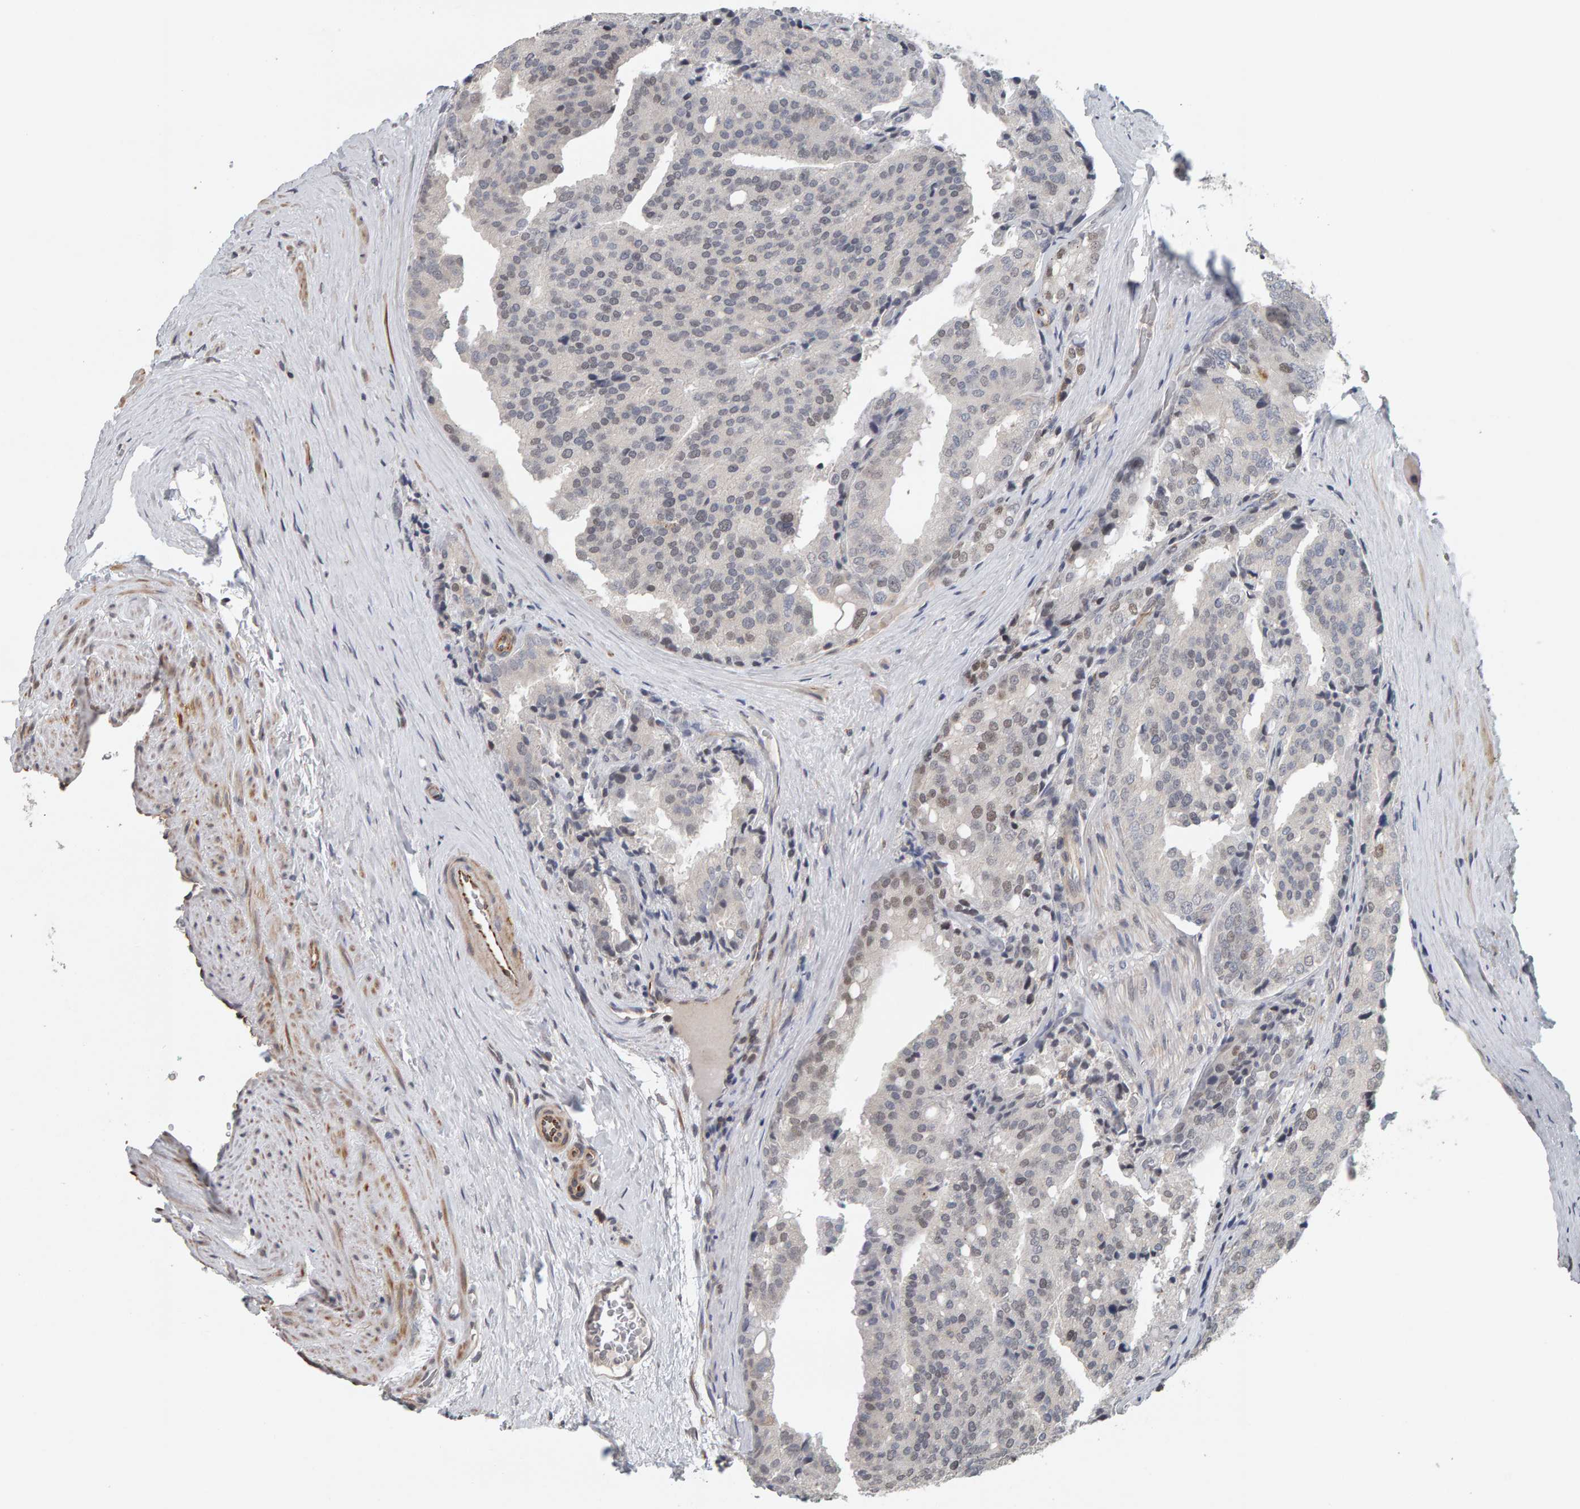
{"staining": {"intensity": "negative", "quantity": "none", "location": "none"}, "tissue": "prostate cancer", "cell_type": "Tumor cells", "image_type": "cancer", "snomed": [{"axis": "morphology", "description": "Adenocarcinoma, High grade"}, {"axis": "topography", "description": "Prostate"}], "caption": "Immunohistochemistry histopathology image of prostate high-grade adenocarcinoma stained for a protein (brown), which reveals no expression in tumor cells.", "gene": "TEFM", "patient": {"sex": "male", "age": 50}}